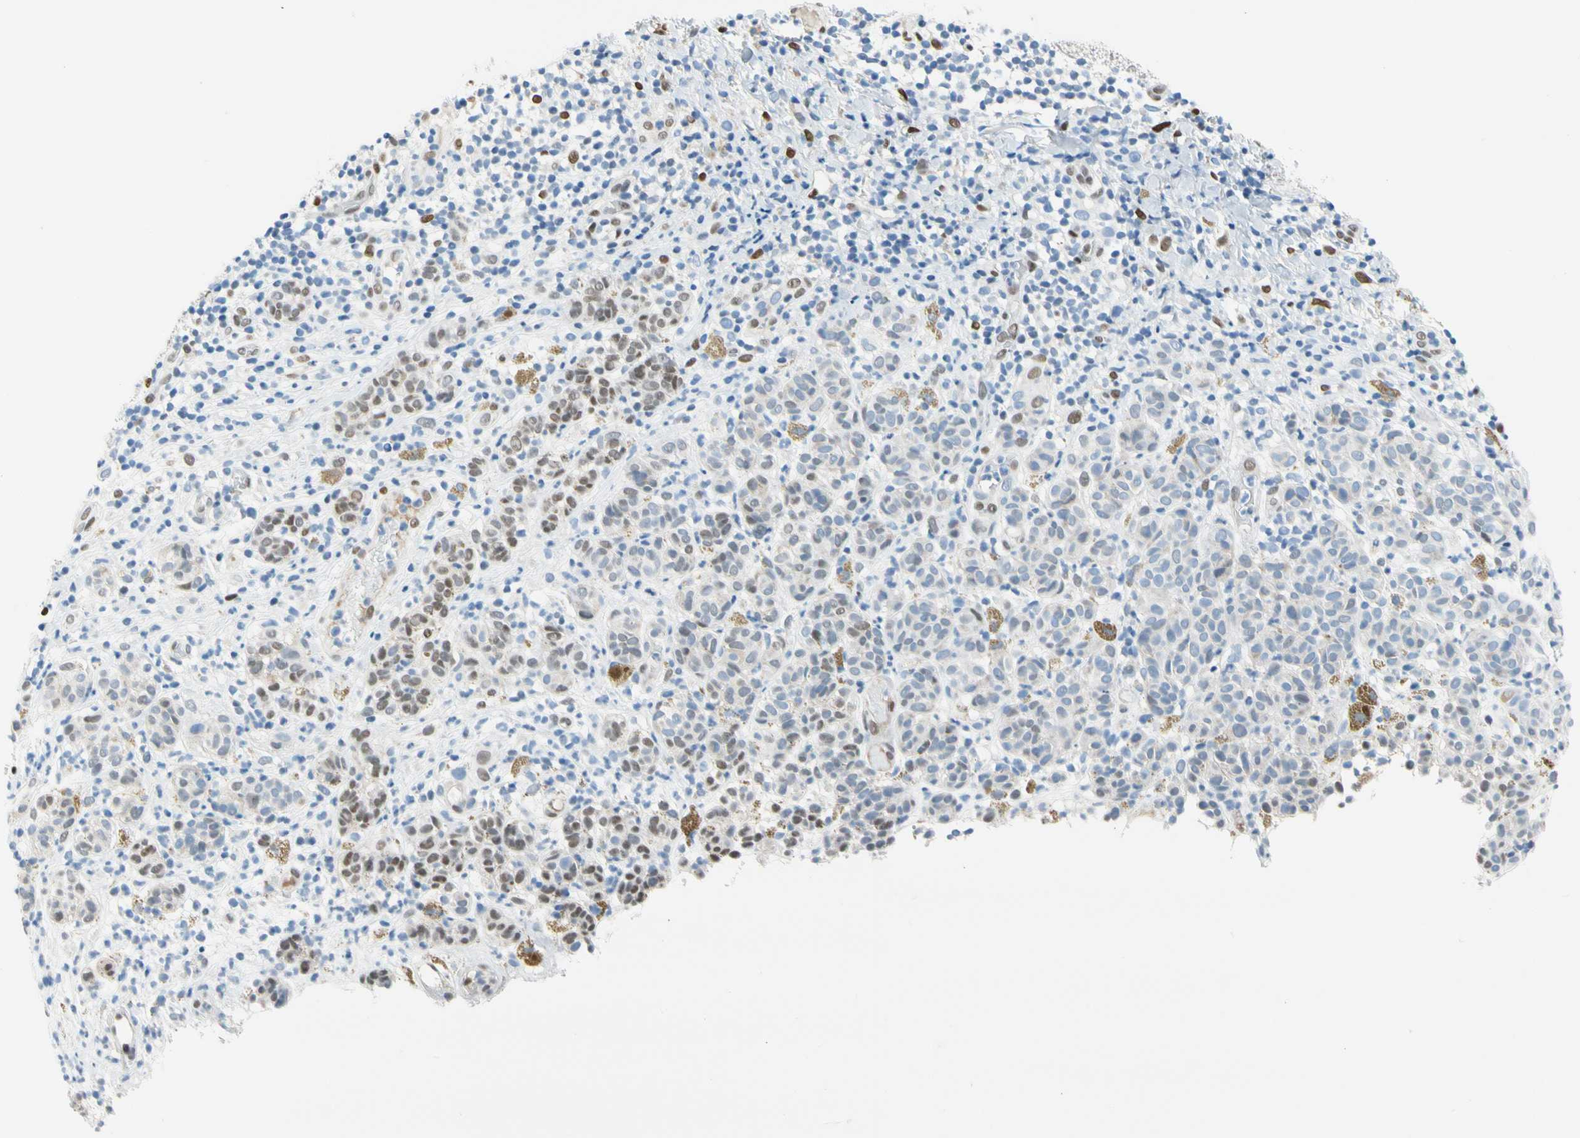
{"staining": {"intensity": "weak", "quantity": "<25%", "location": "nuclear"}, "tissue": "melanoma", "cell_type": "Tumor cells", "image_type": "cancer", "snomed": [{"axis": "morphology", "description": "Malignant melanoma, NOS"}, {"axis": "topography", "description": "Skin"}], "caption": "DAB immunohistochemical staining of human melanoma reveals no significant staining in tumor cells.", "gene": "NFIA", "patient": {"sex": "male", "age": 64}}